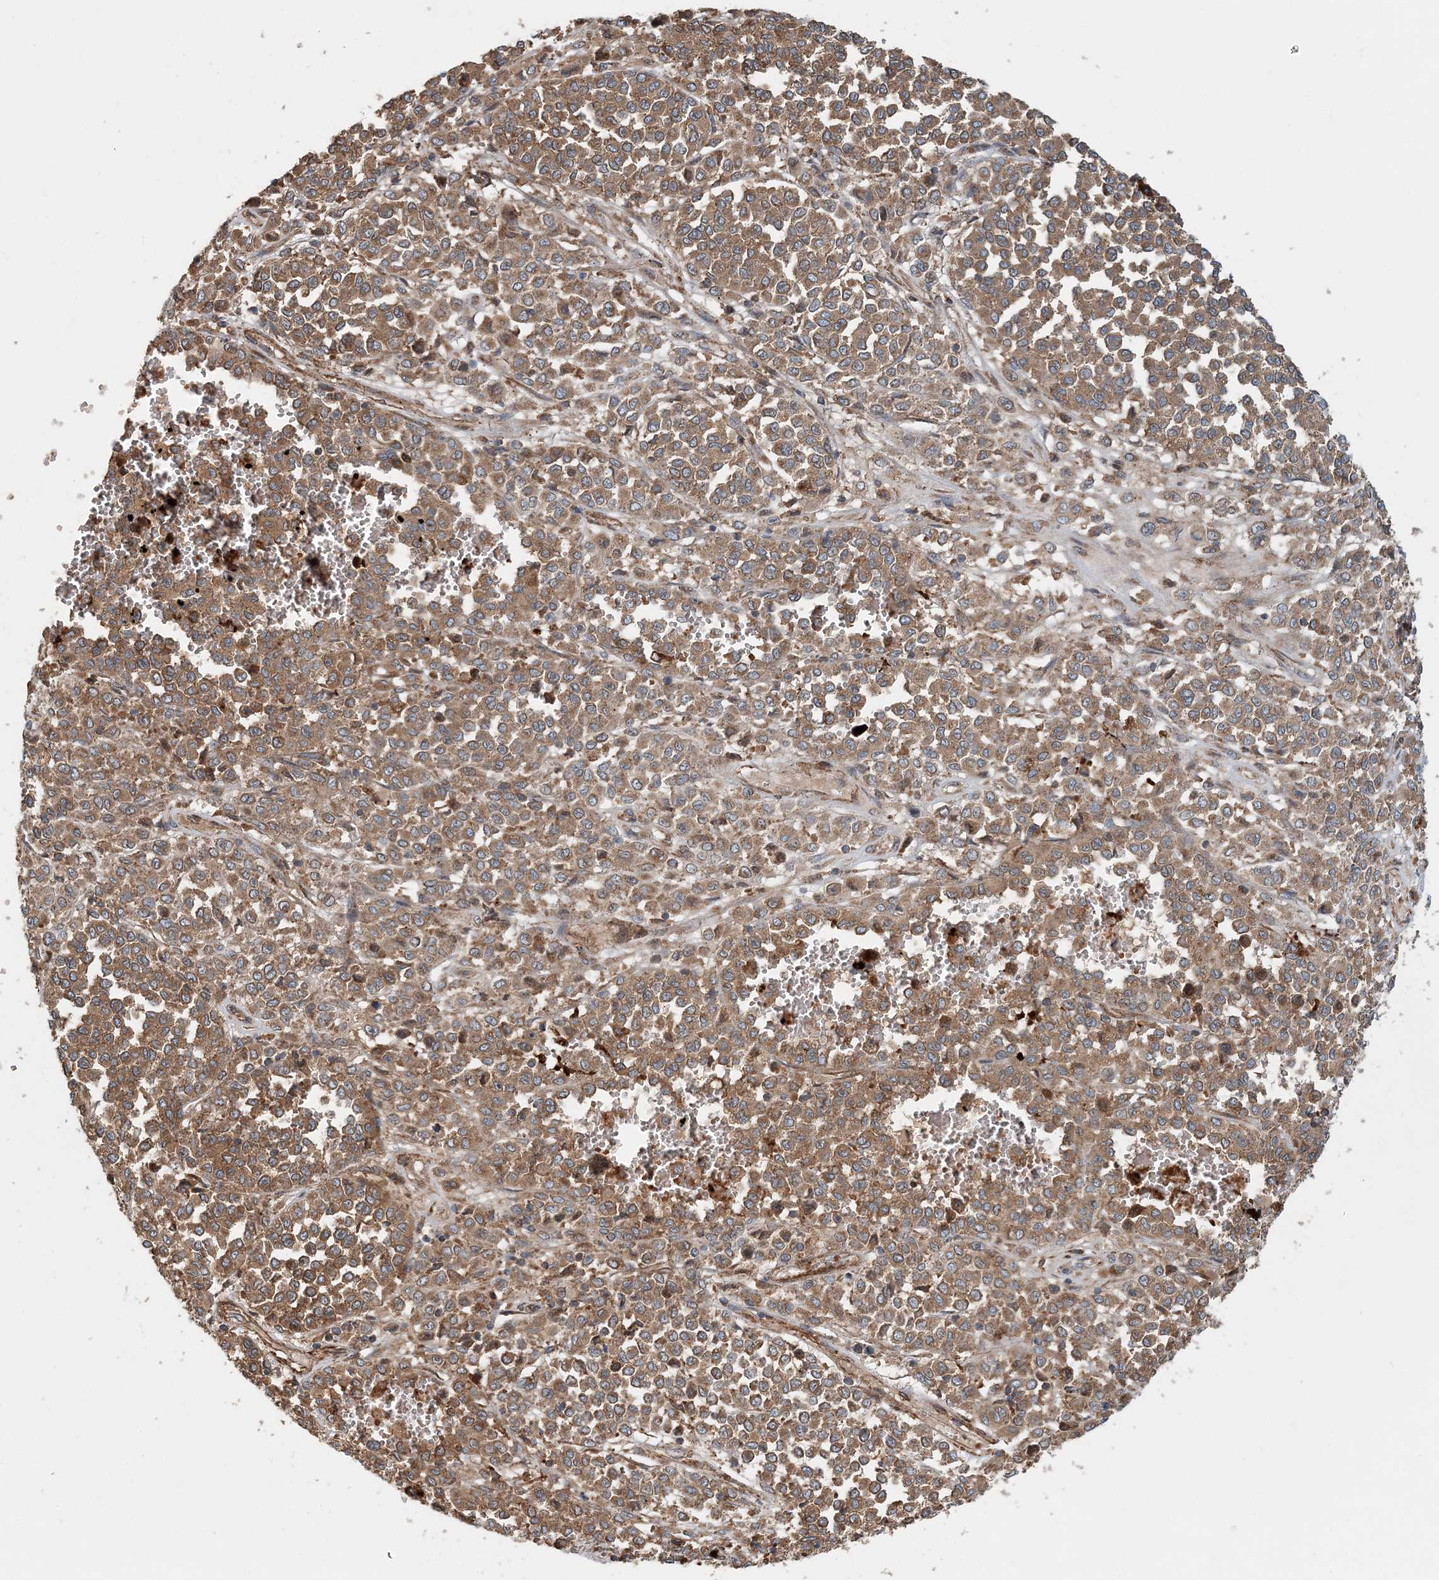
{"staining": {"intensity": "moderate", "quantity": ">75%", "location": "cytoplasmic/membranous"}, "tissue": "melanoma", "cell_type": "Tumor cells", "image_type": "cancer", "snomed": [{"axis": "morphology", "description": "Malignant melanoma, Metastatic site"}, {"axis": "topography", "description": "Pancreas"}], "caption": "Immunohistochemistry (IHC) micrograph of neoplastic tissue: human melanoma stained using immunohistochemistry displays medium levels of moderate protein expression localized specifically in the cytoplasmic/membranous of tumor cells, appearing as a cytoplasmic/membranous brown color.", "gene": "TTI1", "patient": {"sex": "female", "age": 30}}